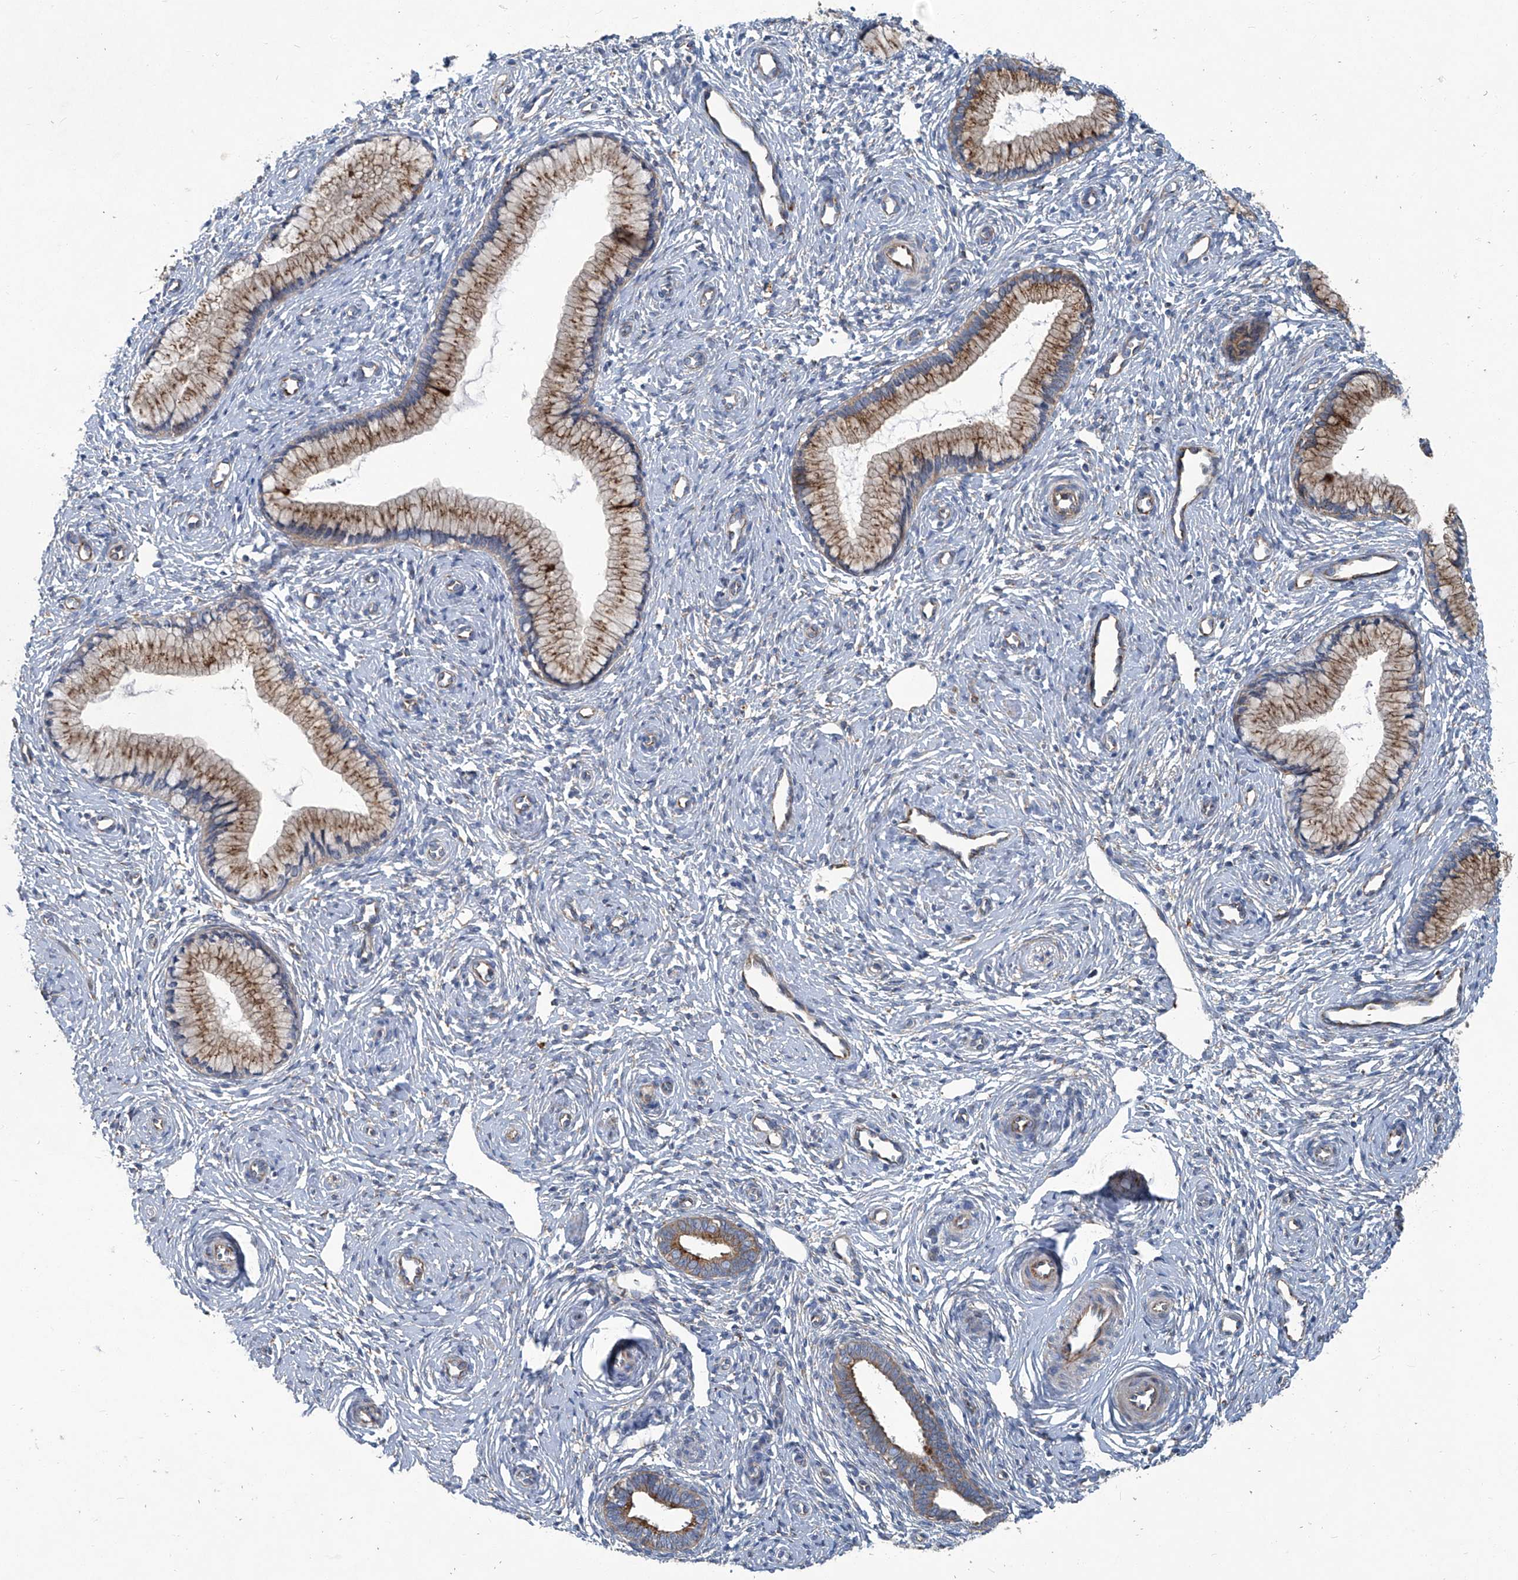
{"staining": {"intensity": "moderate", "quantity": "25%-75%", "location": "cytoplasmic/membranous"}, "tissue": "cervix", "cell_type": "Glandular cells", "image_type": "normal", "snomed": [{"axis": "morphology", "description": "Normal tissue, NOS"}, {"axis": "topography", "description": "Cervix"}], "caption": "Moderate cytoplasmic/membranous expression for a protein is present in approximately 25%-75% of glandular cells of benign cervix using IHC.", "gene": "PIGH", "patient": {"sex": "female", "age": 27}}